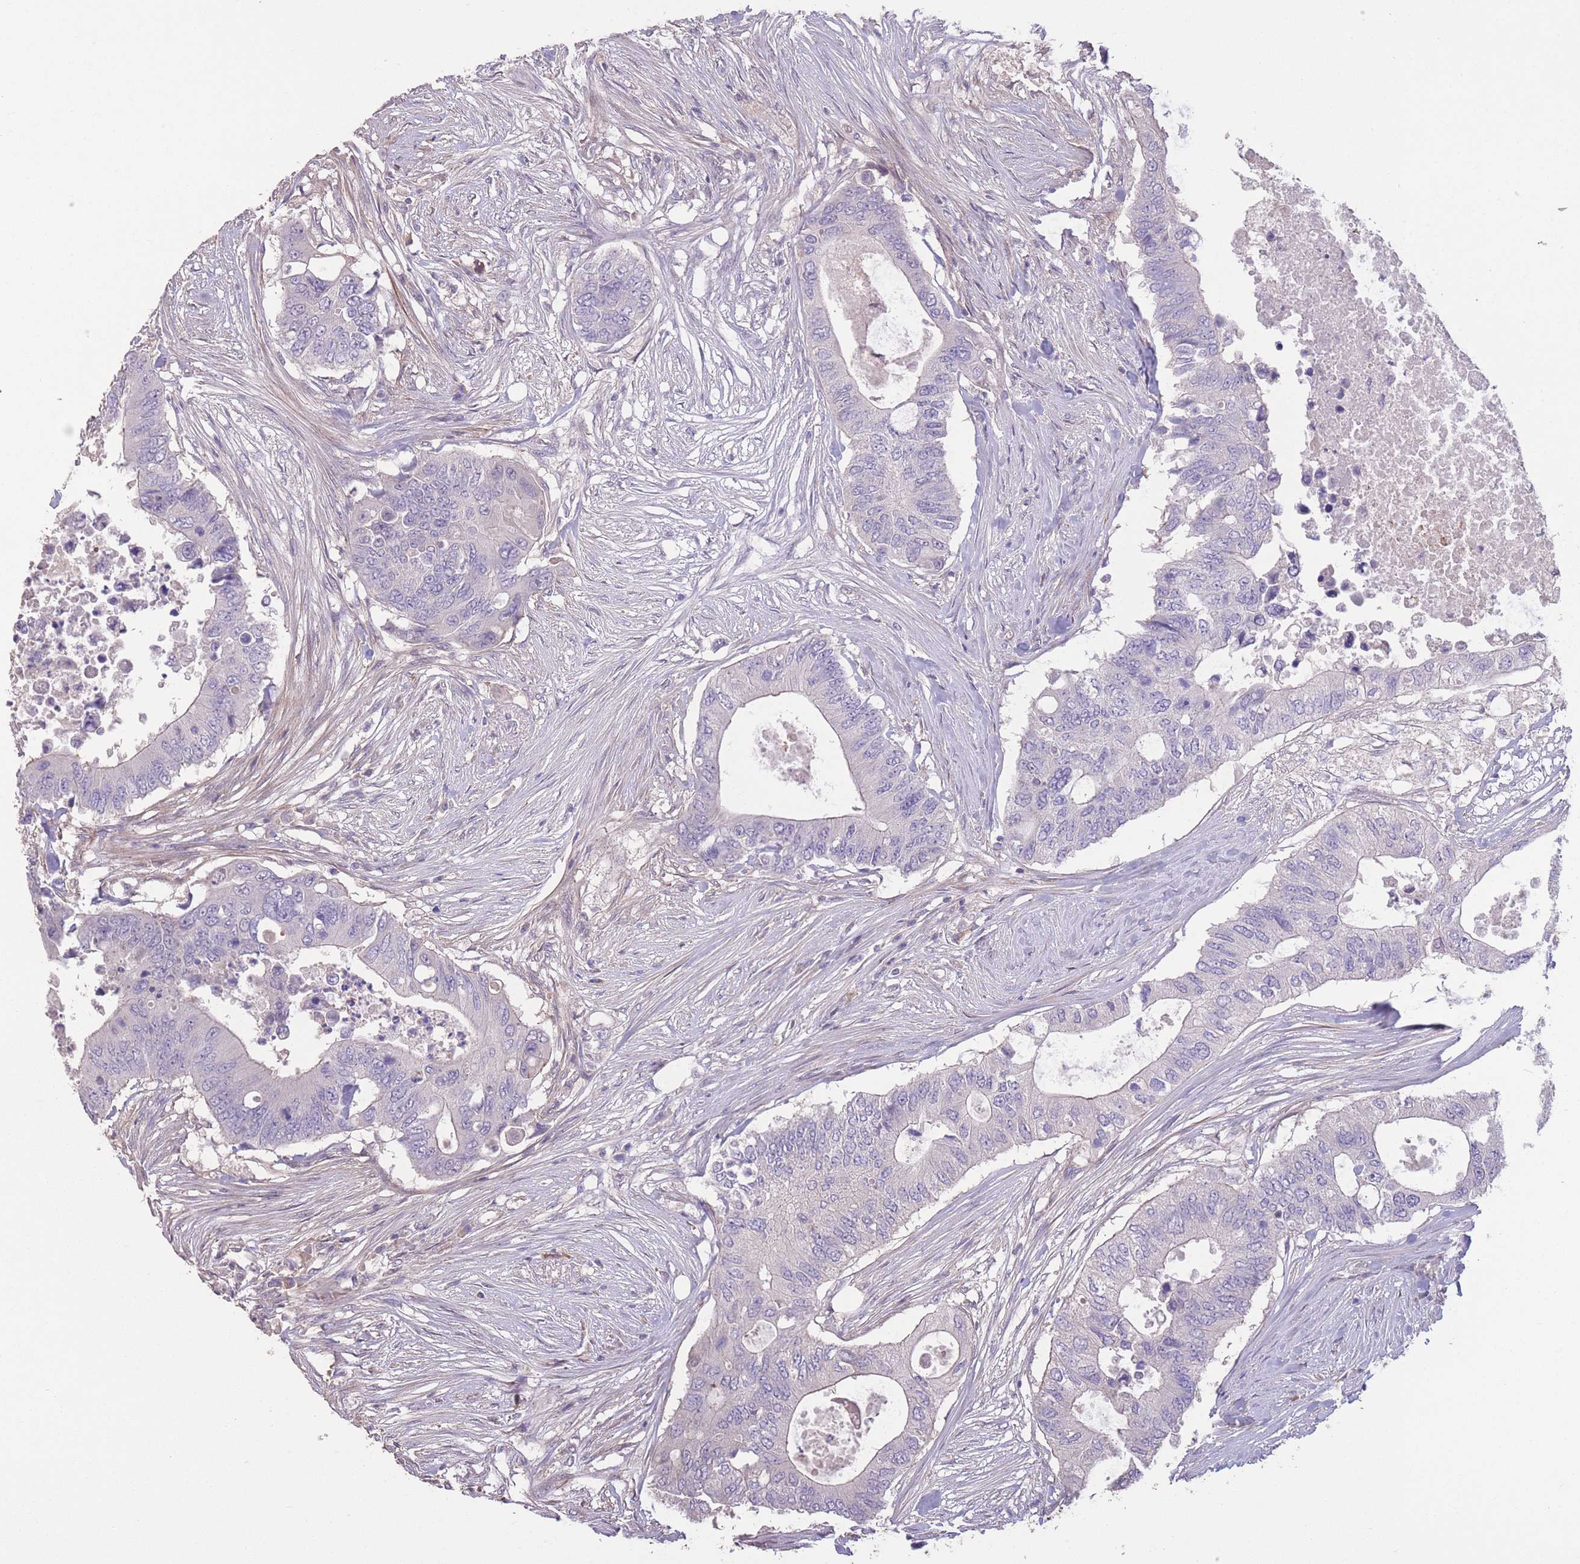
{"staining": {"intensity": "negative", "quantity": "none", "location": "none"}, "tissue": "colorectal cancer", "cell_type": "Tumor cells", "image_type": "cancer", "snomed": [{"axis": "morphology", "description": "Adenocarcinoma, NOS"}, {"axis": "topography", "description": "Colon"}], "caption": "An IHC micrograph of colorectal adenocarcinoma is shown. There is no staining in tumor cells of colorectal adenocarcinoma.", "gene": "RSPH10B", "patient": {"sex": "male", "age": 71}}